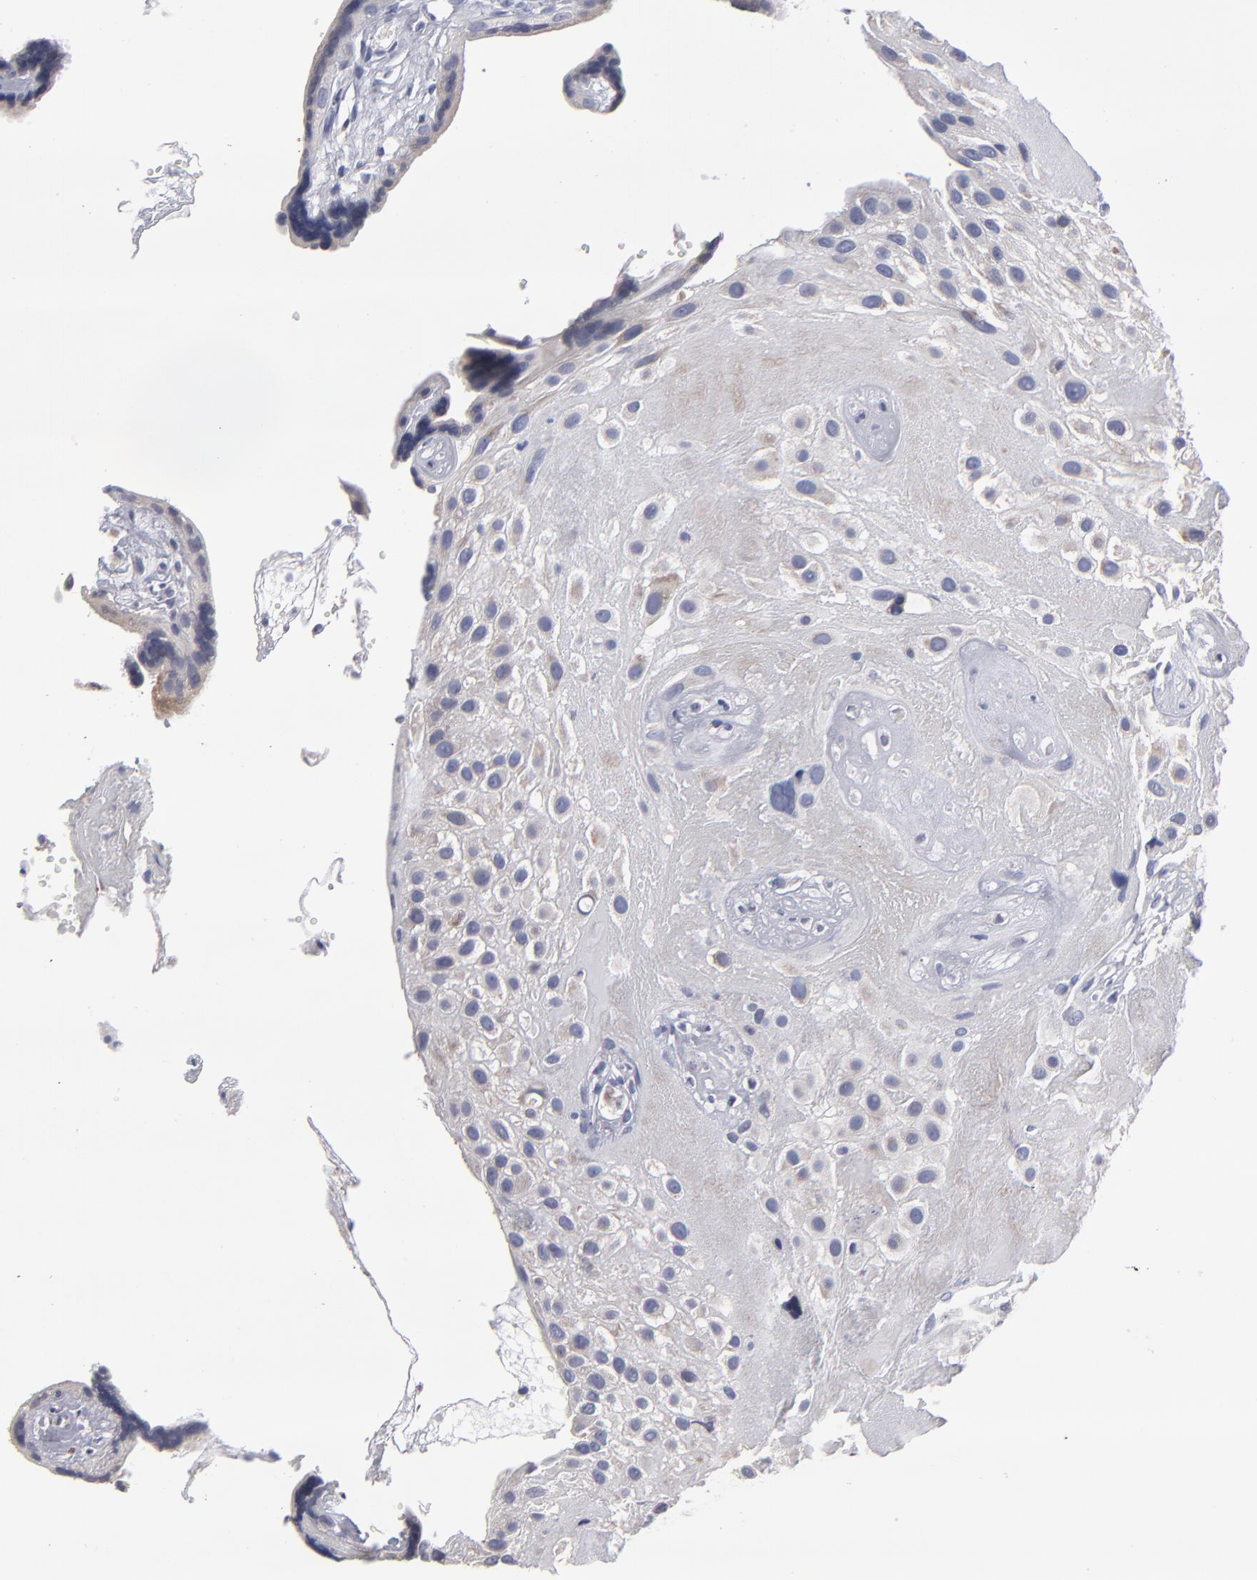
{"staining": {"intensity": "weak", "quantity": "<25%", "location": "cytoplasmic/membranous"}, "tissue": "placenta", "cell_type": "Decidual cells", "image_type": "normal", "snomed": [{"axis": "morphology", "description": "Normal tissue, NOS"}, {"axis": "topography", "description": "Placenta"}], "caption": "IHC of unremarkable placenta displays no staining in decidual cells. (IHC, brightfield microscopy, high magnification).", "gene": "CCDC80", "patient": {"sex": "female", "age": 32}}